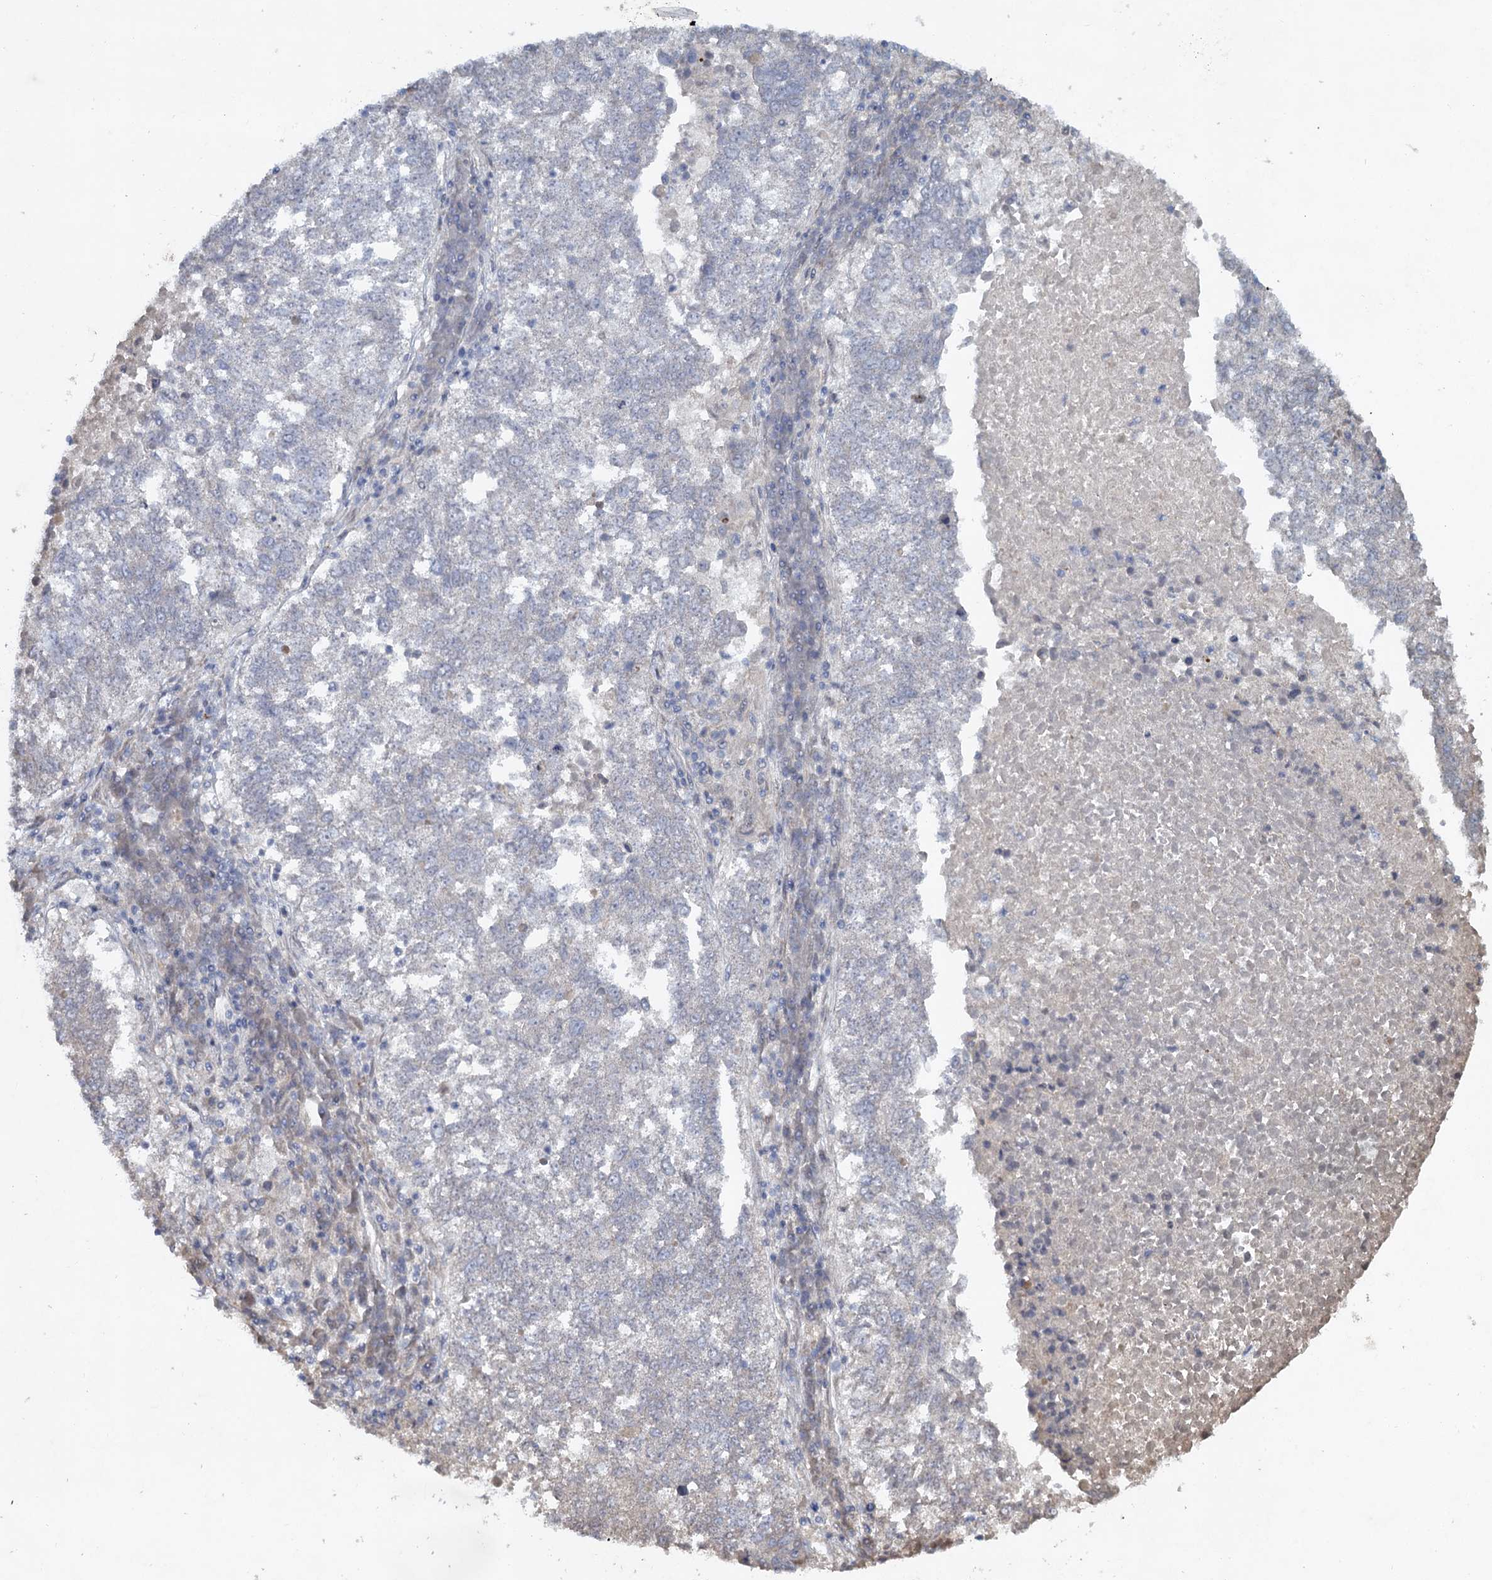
{"staining": {"intensity": "negative", "quantity": "none", "location": "none"}, "tissue": "lung cancer", "cell_type": "Tumor cells", "image_type": "cancer", "snomed": [{"axis": "morphology", "description": "Squamous cell carcinoma, NOS"}, {"axis": "topography", "description": "Lung"}], "caption": "This is an immunohistochemistry photomicrograph of lung cancer (squamous cell carcinoma). There is no positivity in tumor cells.", "gene": "NUDT22", "patient": {"sex": "male", "age": 73}}